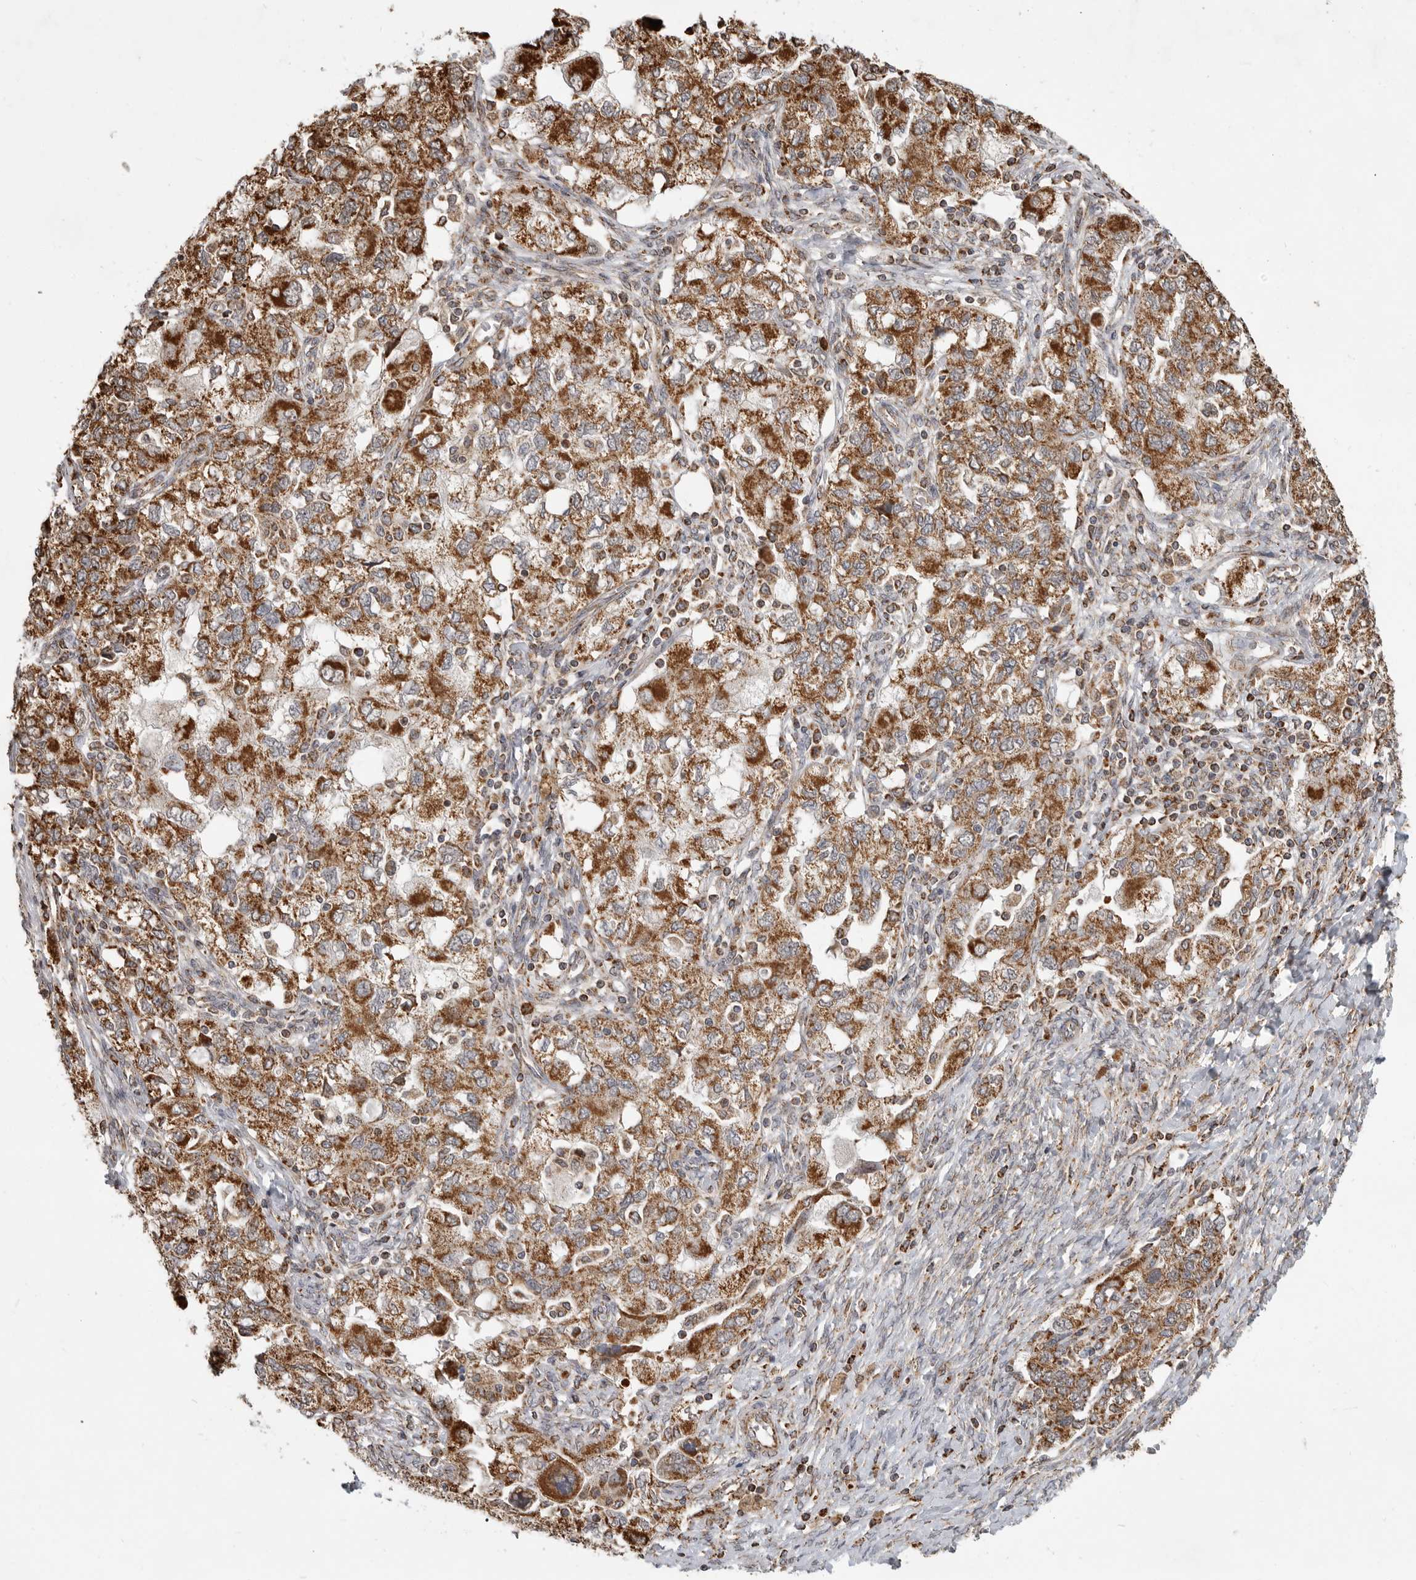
{"staining": {"intensity": "strong", "quantity": ">75%", "location": "cytoplasmic/membranous"}, "tissue": "ovarian cancer", "cell_type": "Tumor cells", "image_type": "cancer", "snomed": [{"axis": "morphology", "description": "Carcinoma, NOS"}, {"axis": "morphology", "description": "Cystadenocarcinoma, serous, NOS"}, {"axis": "topography", "description": "Ovary"}], "caption": "The histopathology image reveals immunohistochemical staining of ovarian serous cystadenocarcinoma. There is strong cytoplasmic/membranous expression is identified in approximately >75% of tumor cells.", "gene": "GCNT2", "patient": {"sex": "female", "age": 69}}